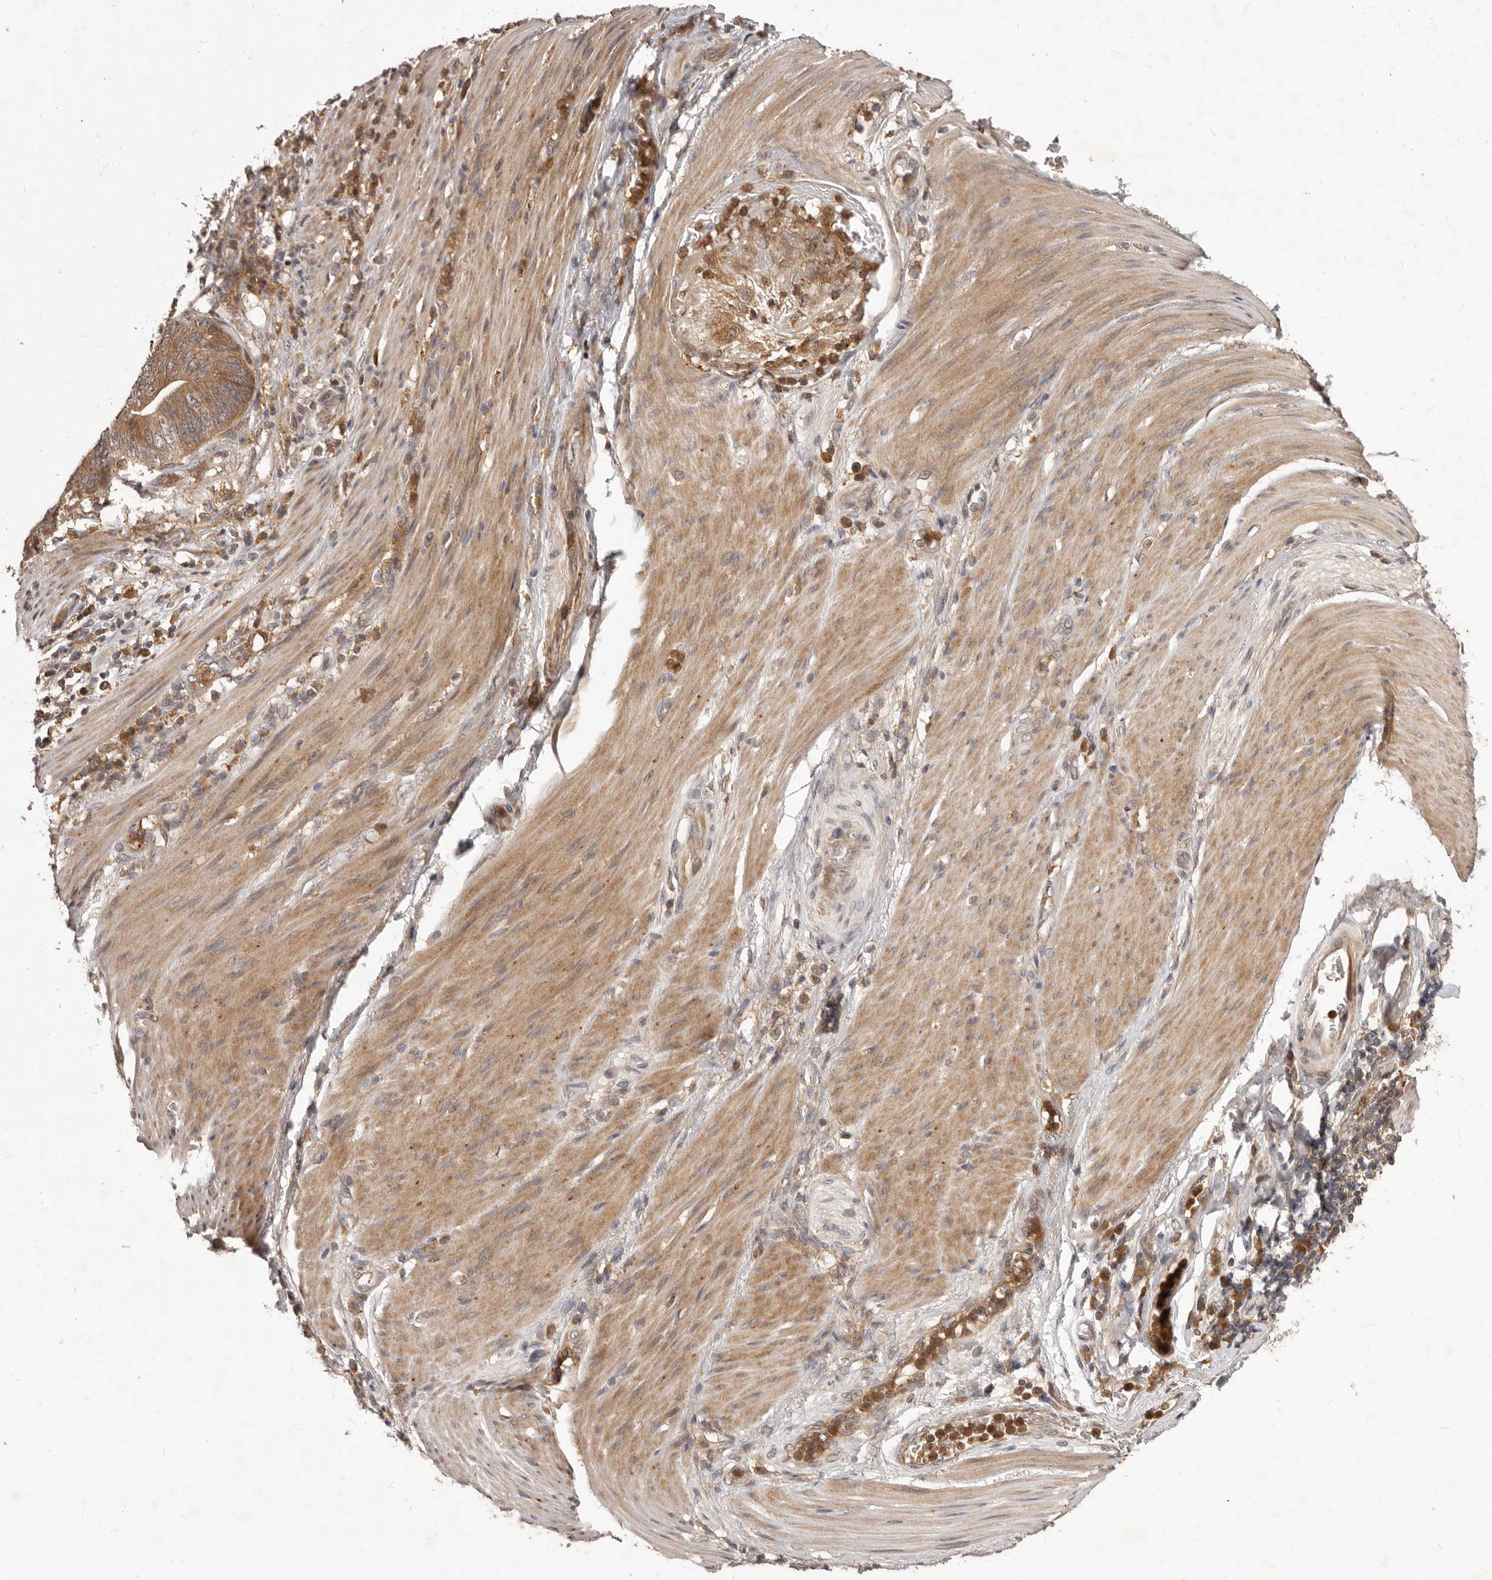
{"staining": {"intensity": "moderate", "quantity": ">75%", "location": "cytoplasmic/membranous"}, "tissue": "stomach cancer", "cell_type": "Tumor cells", "image_type": "cancer", "snomed": [{"axis": "morphology", "description": "Adenocarcinoma, NOS"}, {"axis": "topography", "description": "Stomach"}], "caption": "Brown immunohistochemical staining in human stomach cancer (adenocarcinoma) shows moderate cytoplasmic/membranous staining in about >75% of tumor cells.", "gene": "RNF187", "patient": {"sex": "female", "age": 73}}